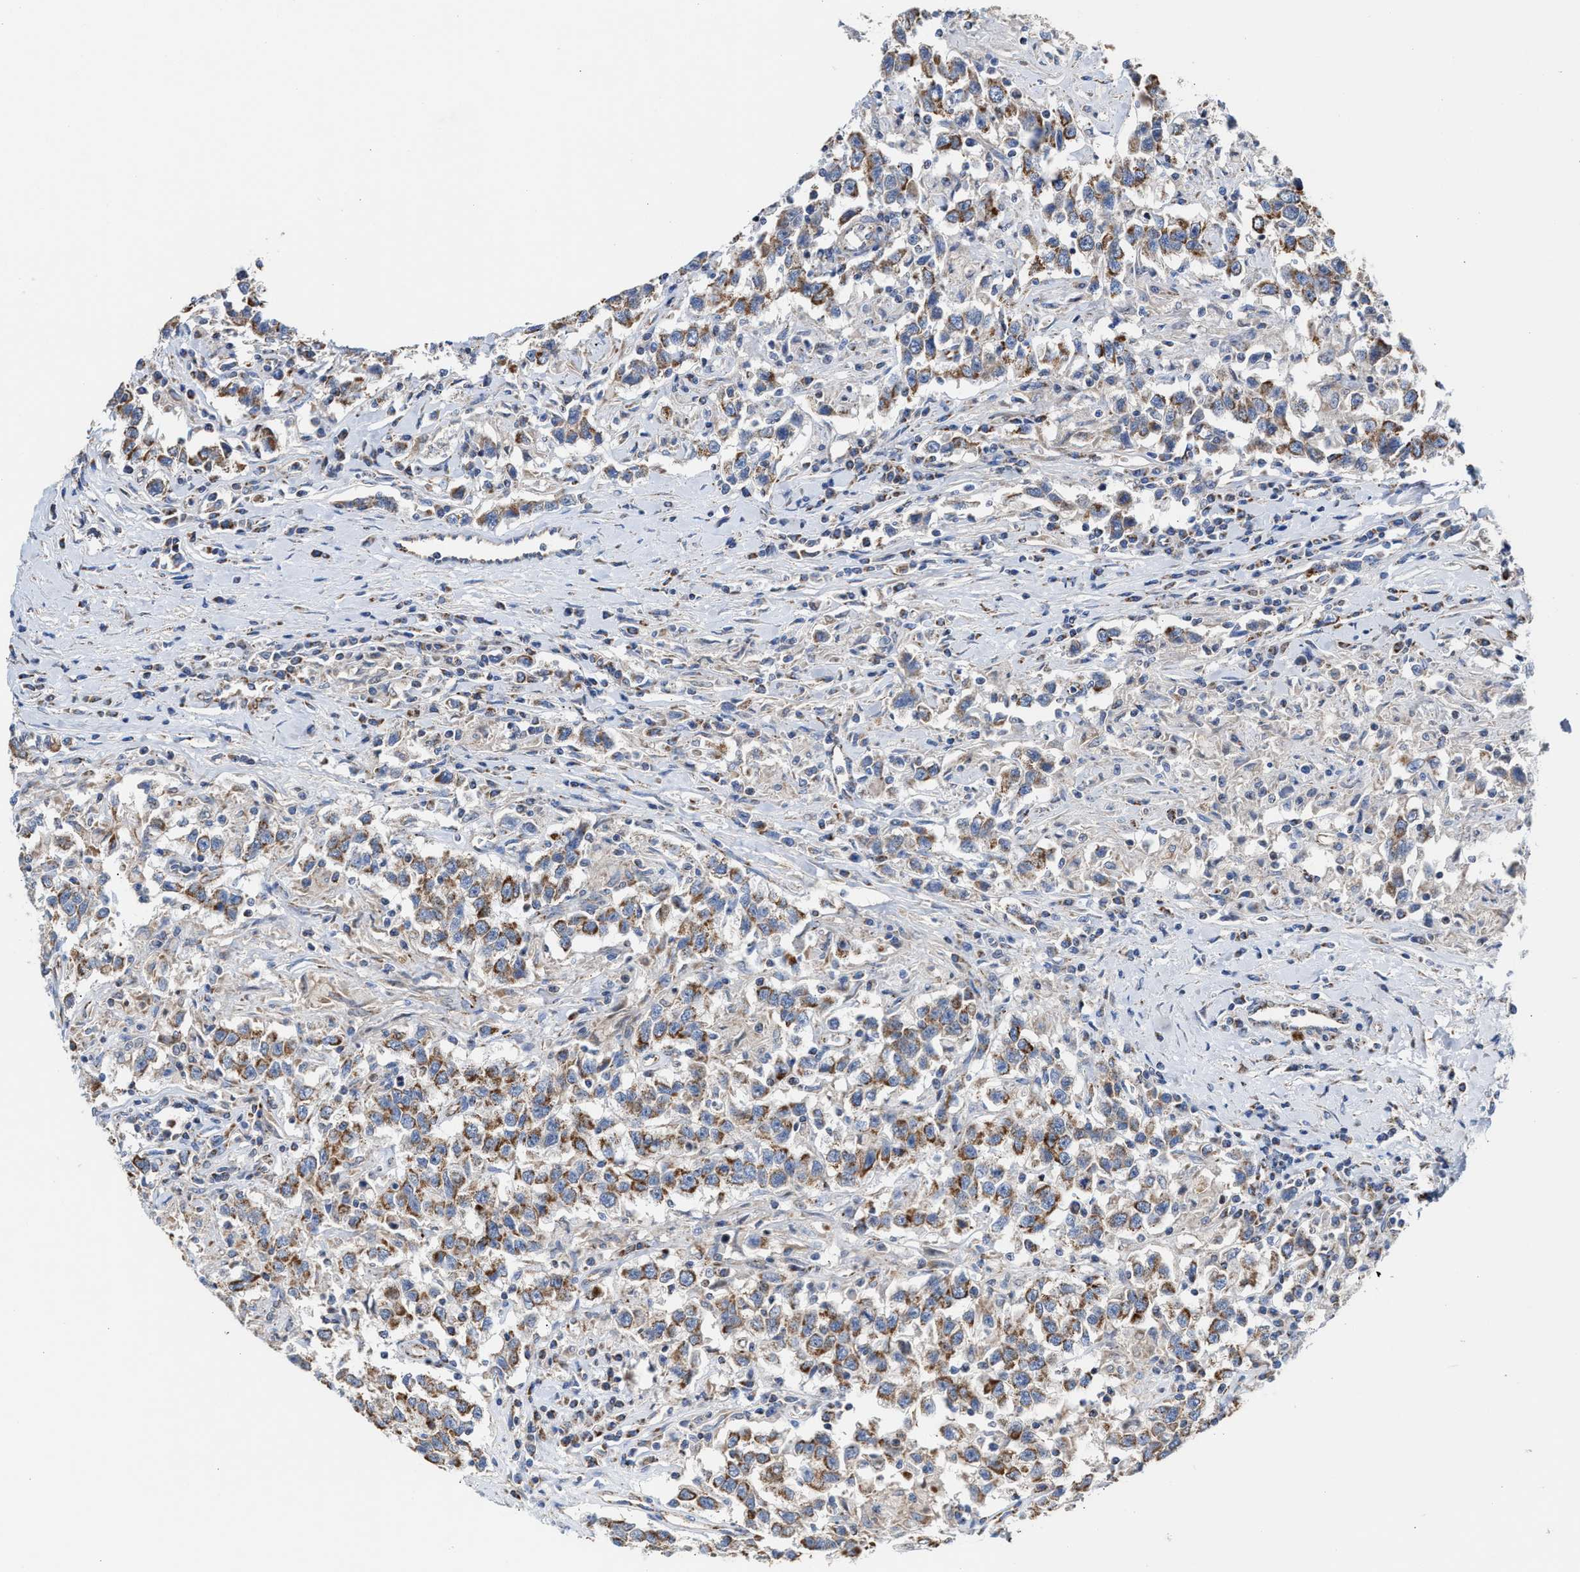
{"staining": {"intensity": "moderate", "quantity": ">75%", "location": "cytoplasmic/membranous"}, "tissue": "testis cancer", "cell_type": "Tumor cells", "image_type": "cancer", "snomed": [{"axis": "morphology", "description": "Seminoma, NOS"}, {"axis": "topography", "description": "Testis"}], "caption": "The immunohistochemical stain labels moderate cytoplasmic/membranous staining in tumor cells of testis cancer tissue.", "gene": "MECR", "patient": {"sex": "male", "age": 41}}